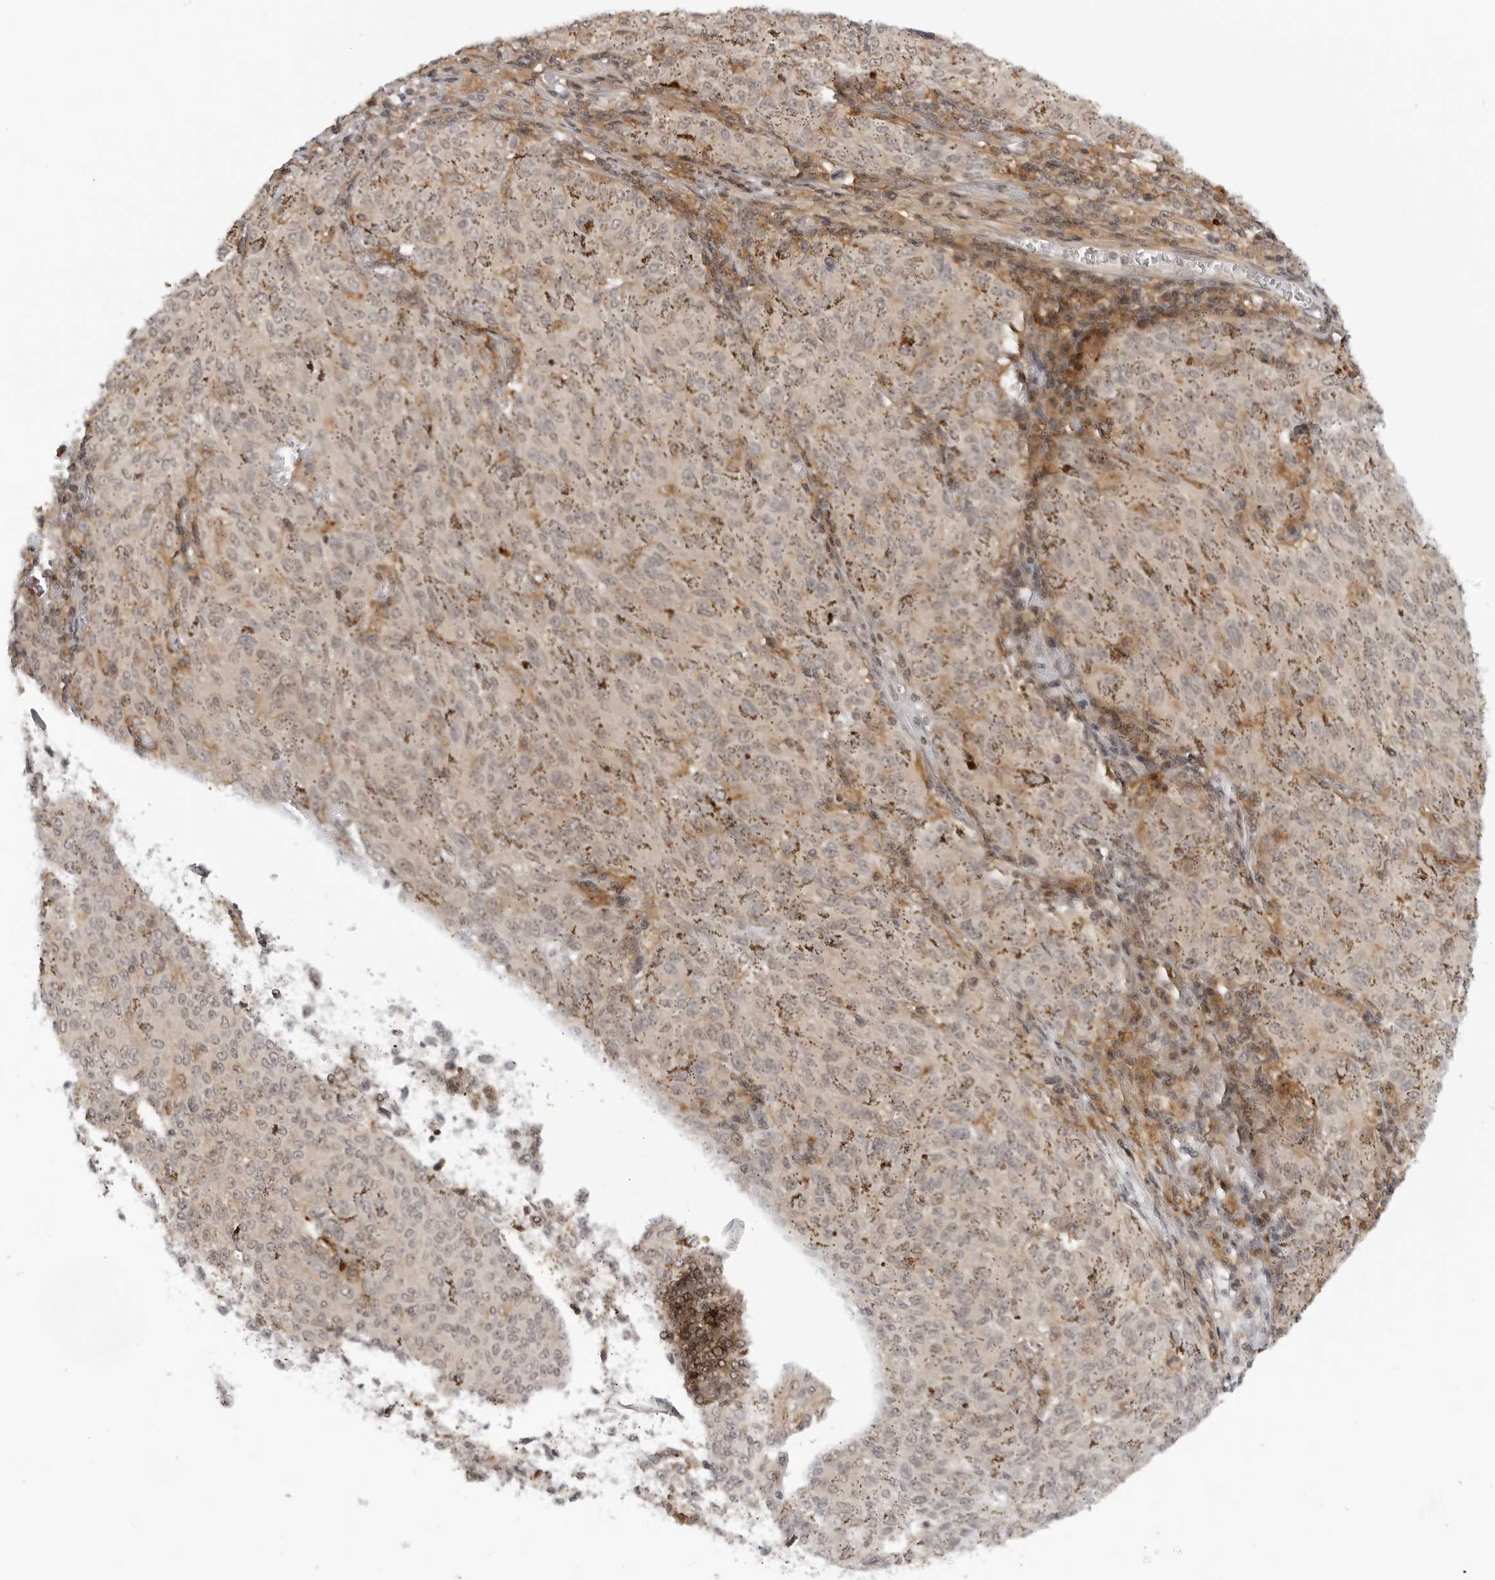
{"staining": {"intensity": "weak", "quantity": "25%-75%", "location": "cytoplasmic/membranous"}, "tissue": "melanoma", "cell_type": "Tumor cells", "image_type": "cancer", "snomed": [{"axis": "morphology", "description": "Malignant melanoma, NOS"}, {"axis": "topography", "description": "Skin"}], "caption": "DAB (3,3'-diaminobenzidine) immunohistochemical staining of melanoma exhibits weak cytoplasmic/membranous protein positivity in about 25%-75% of tumor cells. The staining was performed using DAB to visualize the protein expression in brown, while the nuclei were stained in blue with hematoxylin (Magnification: 20x).", "gene": "MAP2K5", "patient": {"sex": "female", "age": 72}}